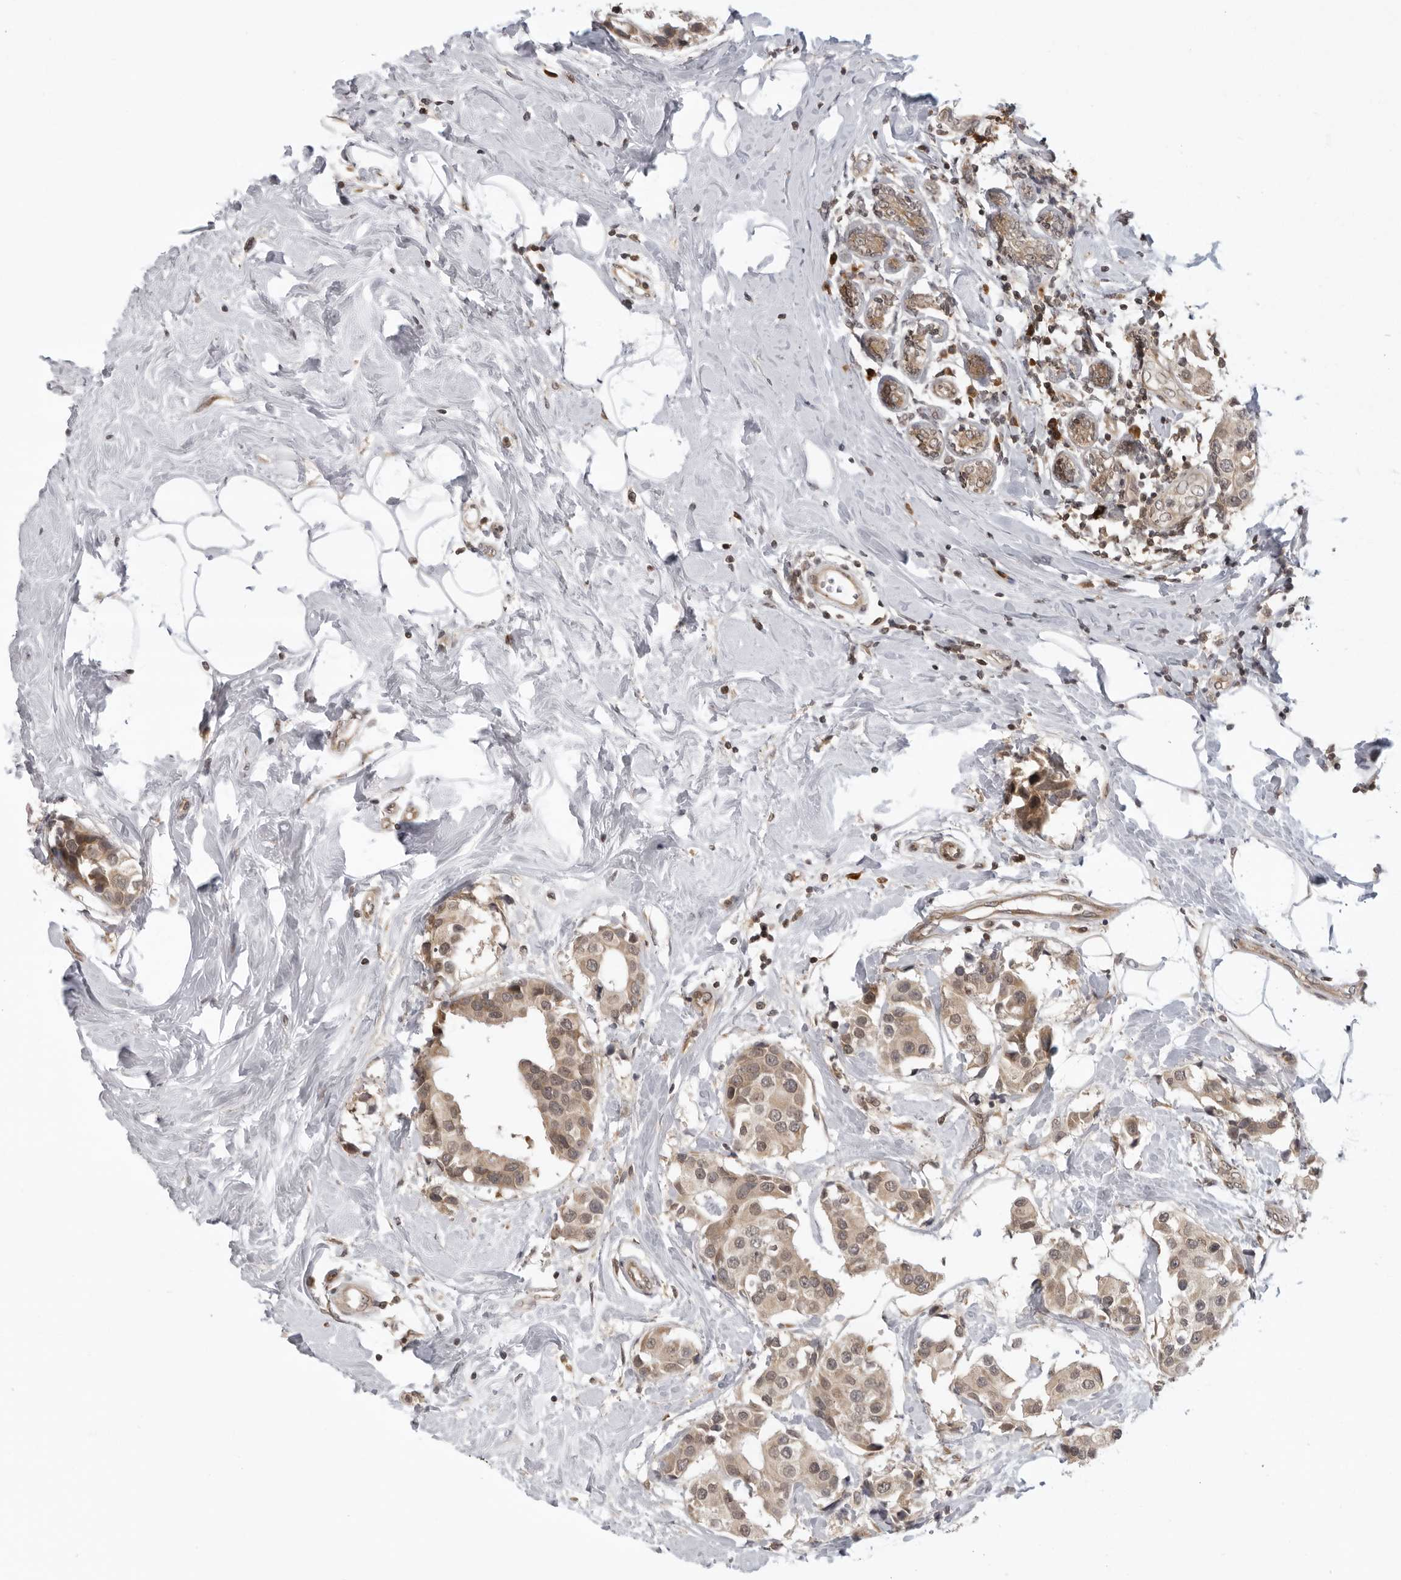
{"staining": {"intensity": "moderate", "quantity": ">75%", "location": "cytoplasmic/membranous"}, "tissue": "breast cancer", "cell_type": "Tumor cells", "image_type": "cancer", "snomed": [{"axis": "morphology", "description": "Normal tissue, NOS"}, {"axis": "morphology", "description": "Duct carcinoma"}, {"axis": "topography", "description": "Breast"}], "caption": "Approximately >75% of tumor cells in human invasive ductal carcinoma (breast) exhibit moderate cytoplasmic/membranous protein expression as visualized by brown immunohistochemical staining.", "gene": "PRRC2A", "patient": {"sex": "female", "age": 39}}